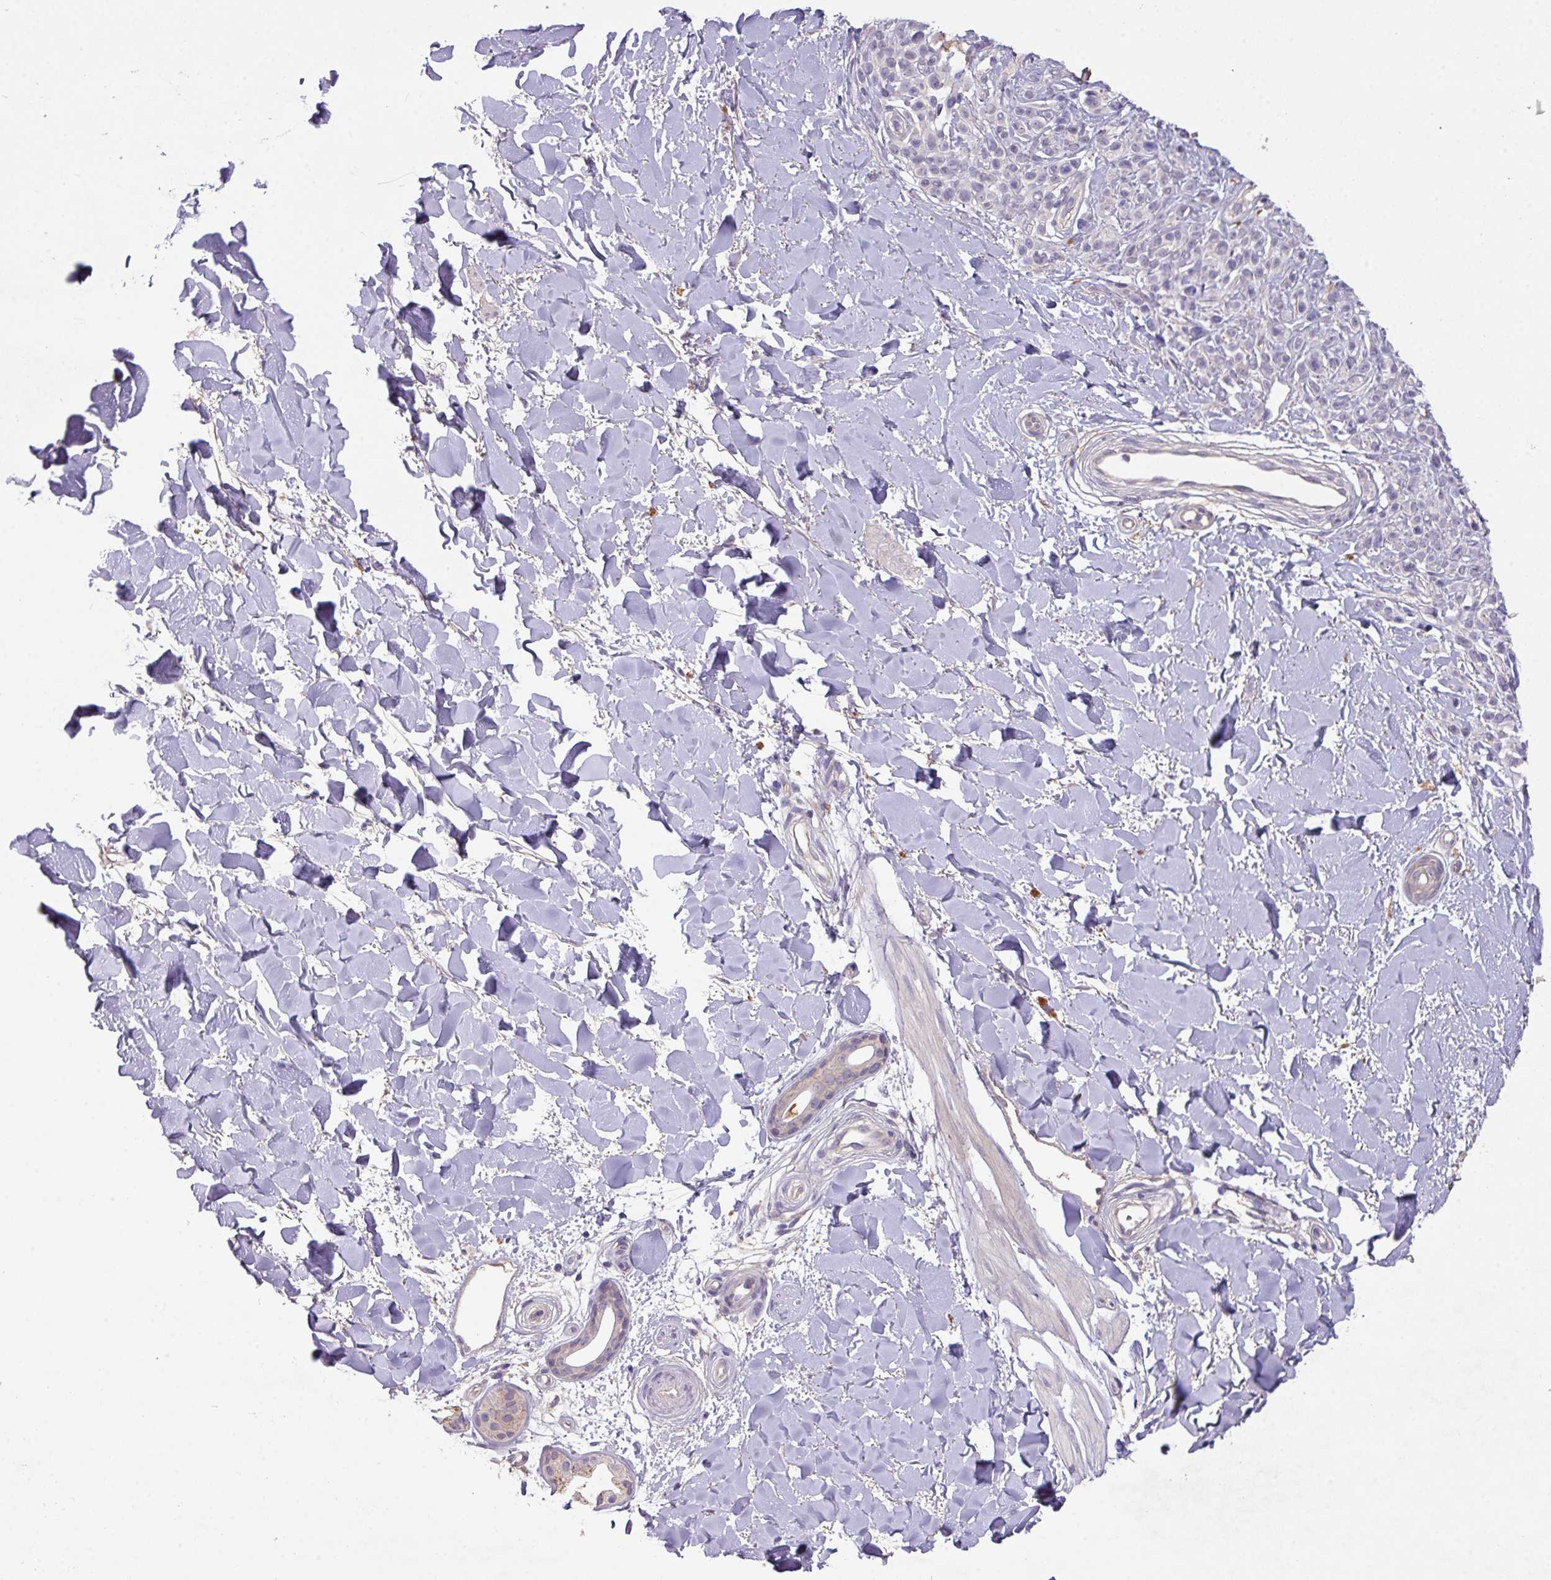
{"staining": {"intensity": "negative", "quantity": "none", "location": "none"}, "tissue": "melanoma", "cell_type": "Tumor cells", "image_type": "cancer", "snomed": [{"axis": "morphology", "description": "Malignant melanoma, NOS"}, {"axis": "topography", "description": "Skin"}], "caption": "The IHC micrograph has no significant expression in tumor cells of melanoma tissue.", "gene": "PRADC1", "patient": {"sex": "female", "age": 37}}